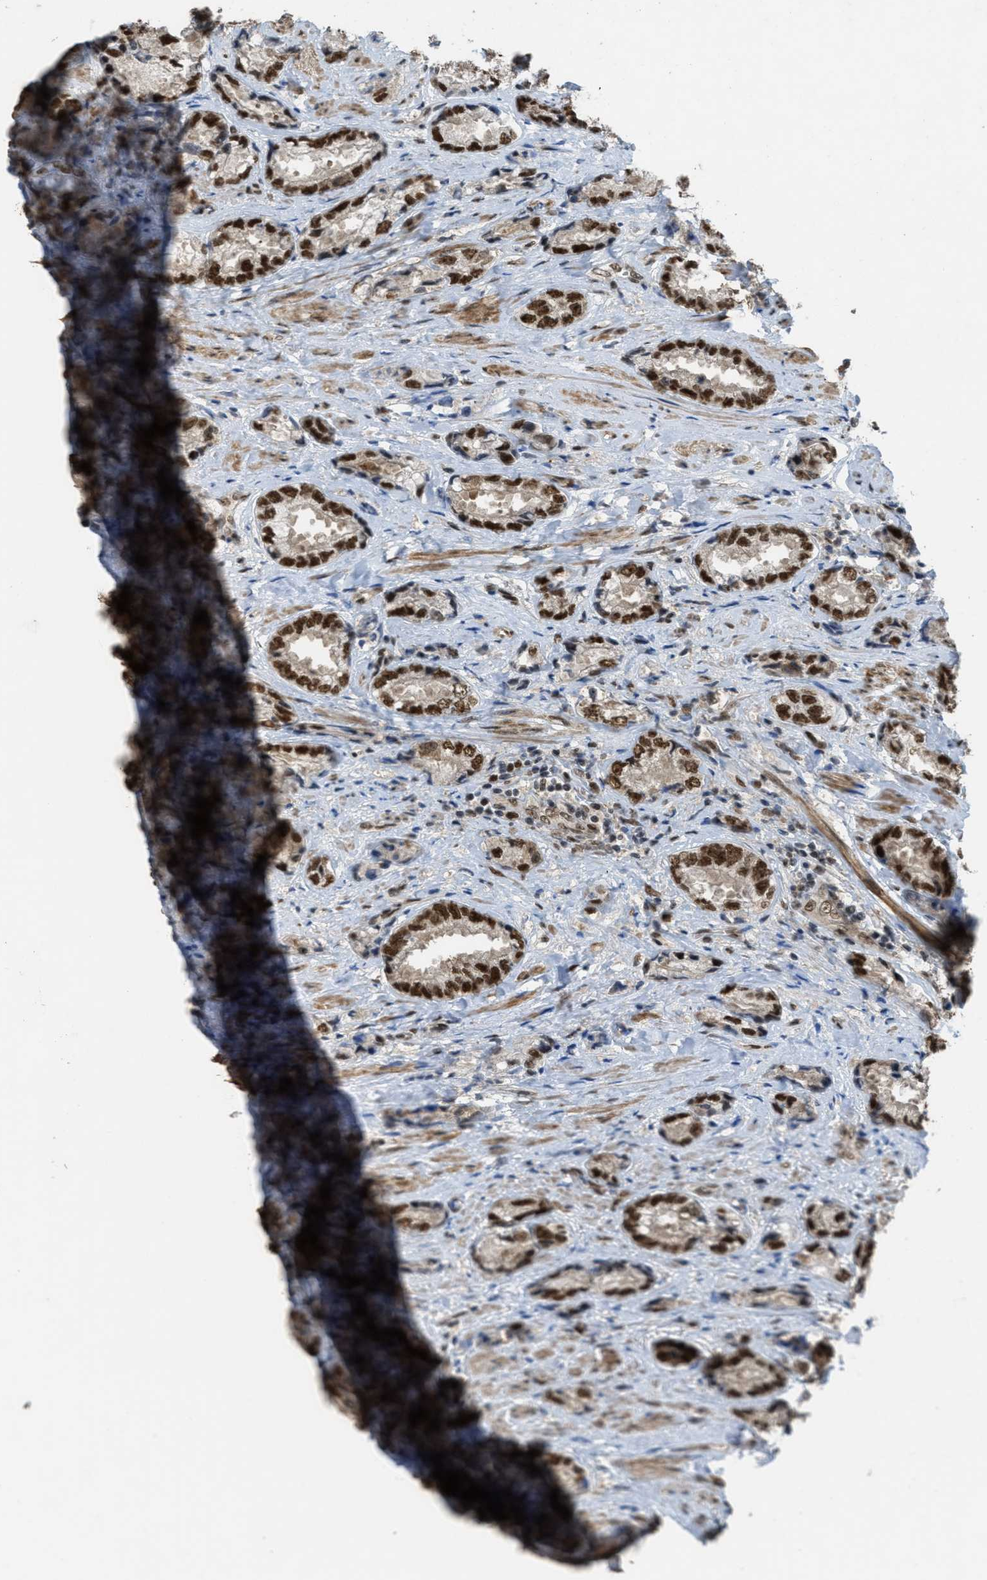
{"staining": {"intensity": "strong", "quantity": ">75%", "location": "nuclear"}, "tissue": "prostate cancer", "cell_type": "Tumor cells", "image_type": "cancer", "snomed": [{"axis": "morphology", "description": "Adenocarcinoma, High grade"}, {"axis": "topography", "description": "Prostate"}], "caption": "Immunohistochemistry (IHC) (DAB (3,3'-diaminobenzidine)) staining of human adenocarcinoma (high-grade) (prostate) displays strong nuclear protein expression in approximately >75% of tumor cells.", "gene": "CDT1", "patient": {"sex": "male", "age": 61}}